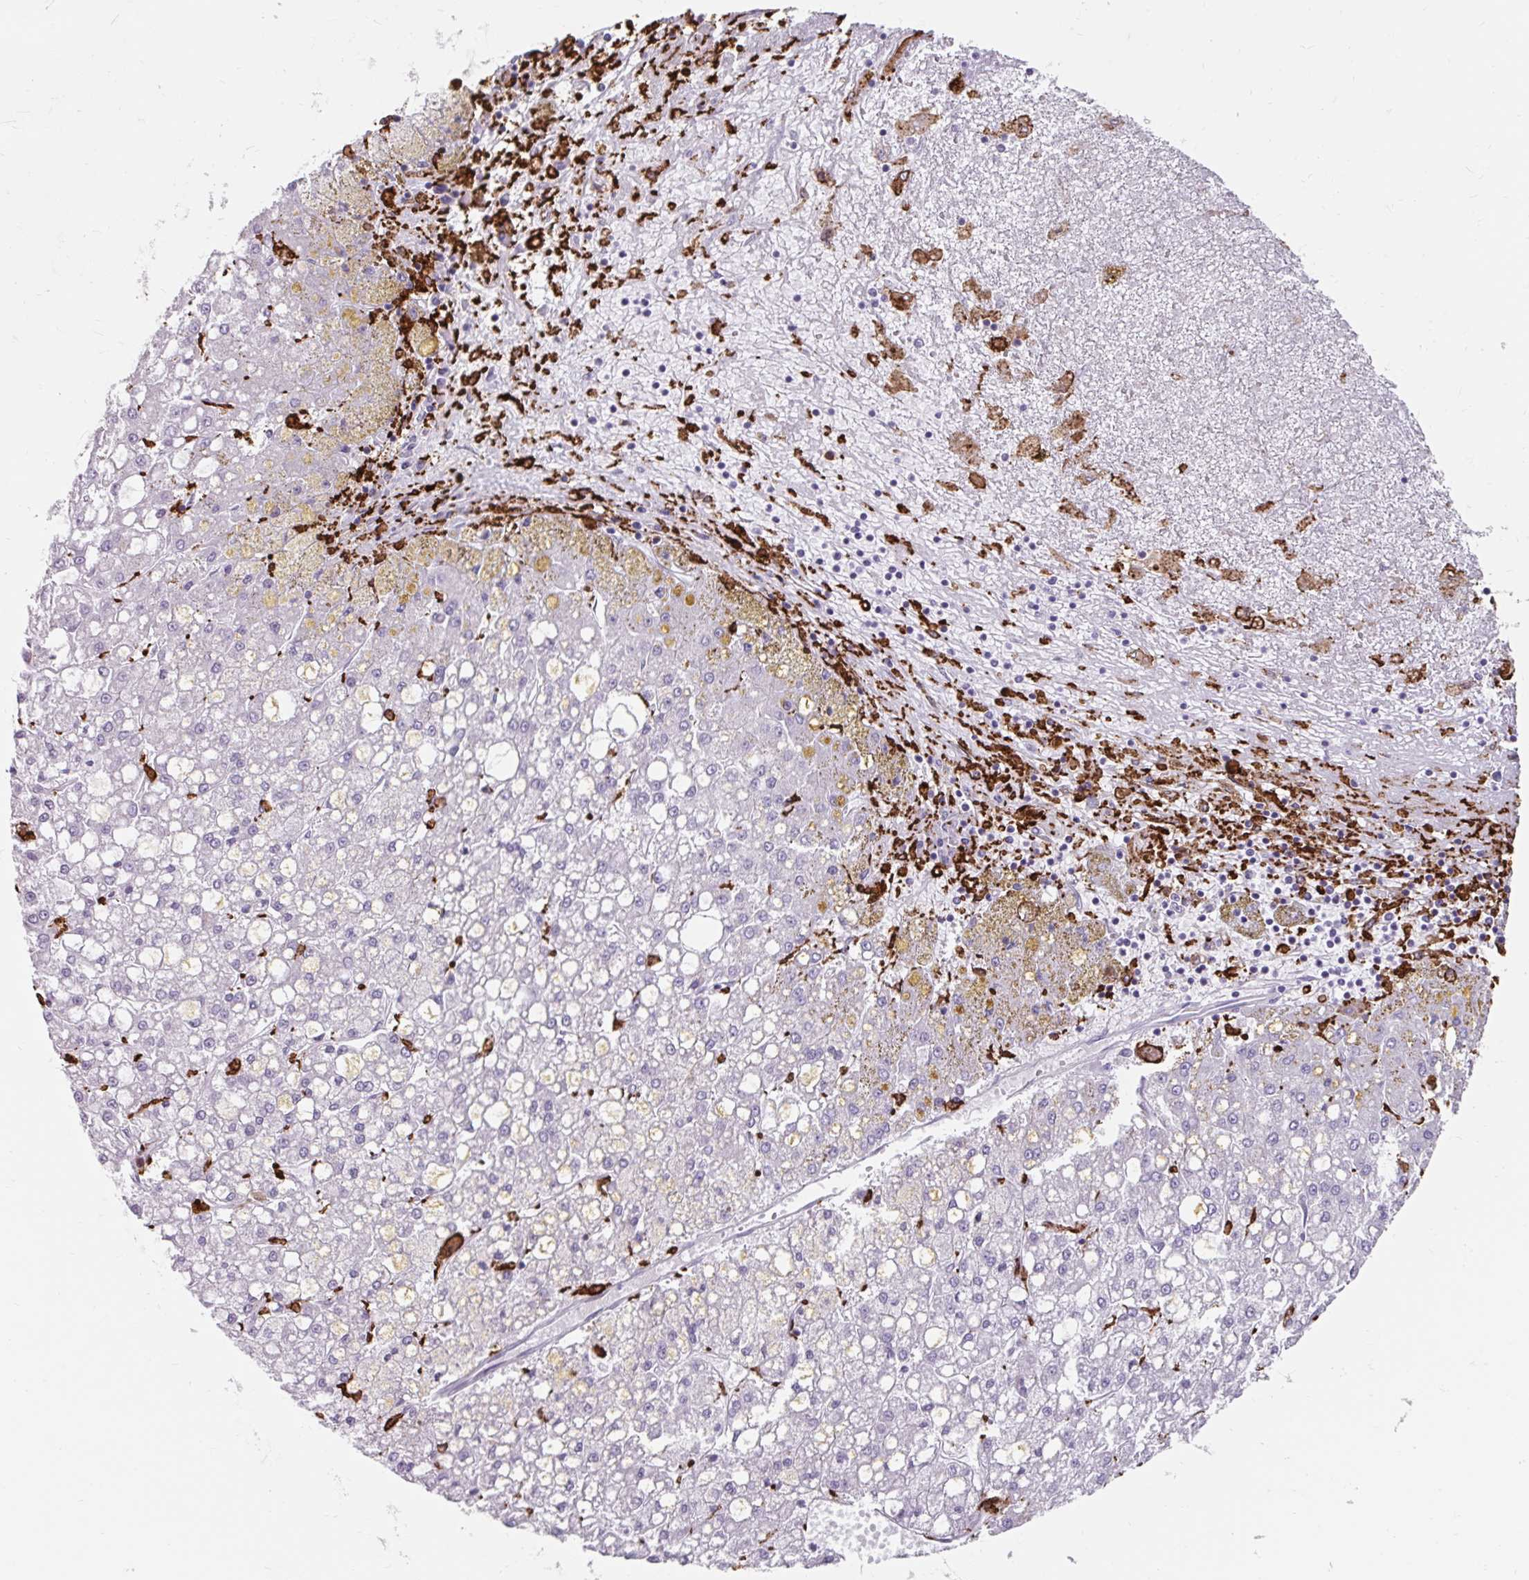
{"staining": {"intensity": "negative", "quantity": "none", "location": "none"}, "tissue": "liver cancer", "cell_type": "Tumor cells", "image_type": "cancer", "snomed": [{"axis": "morphology", "description": "Carcinoma, Hepatocellular, NOS"}, {"axis": "topography", "description": "Liver"}], "caption": "Tumor cells are negative for protein expression in human liver cancer.", "gene": "CD163", "patient": {"sex": "male", "age": 67}}